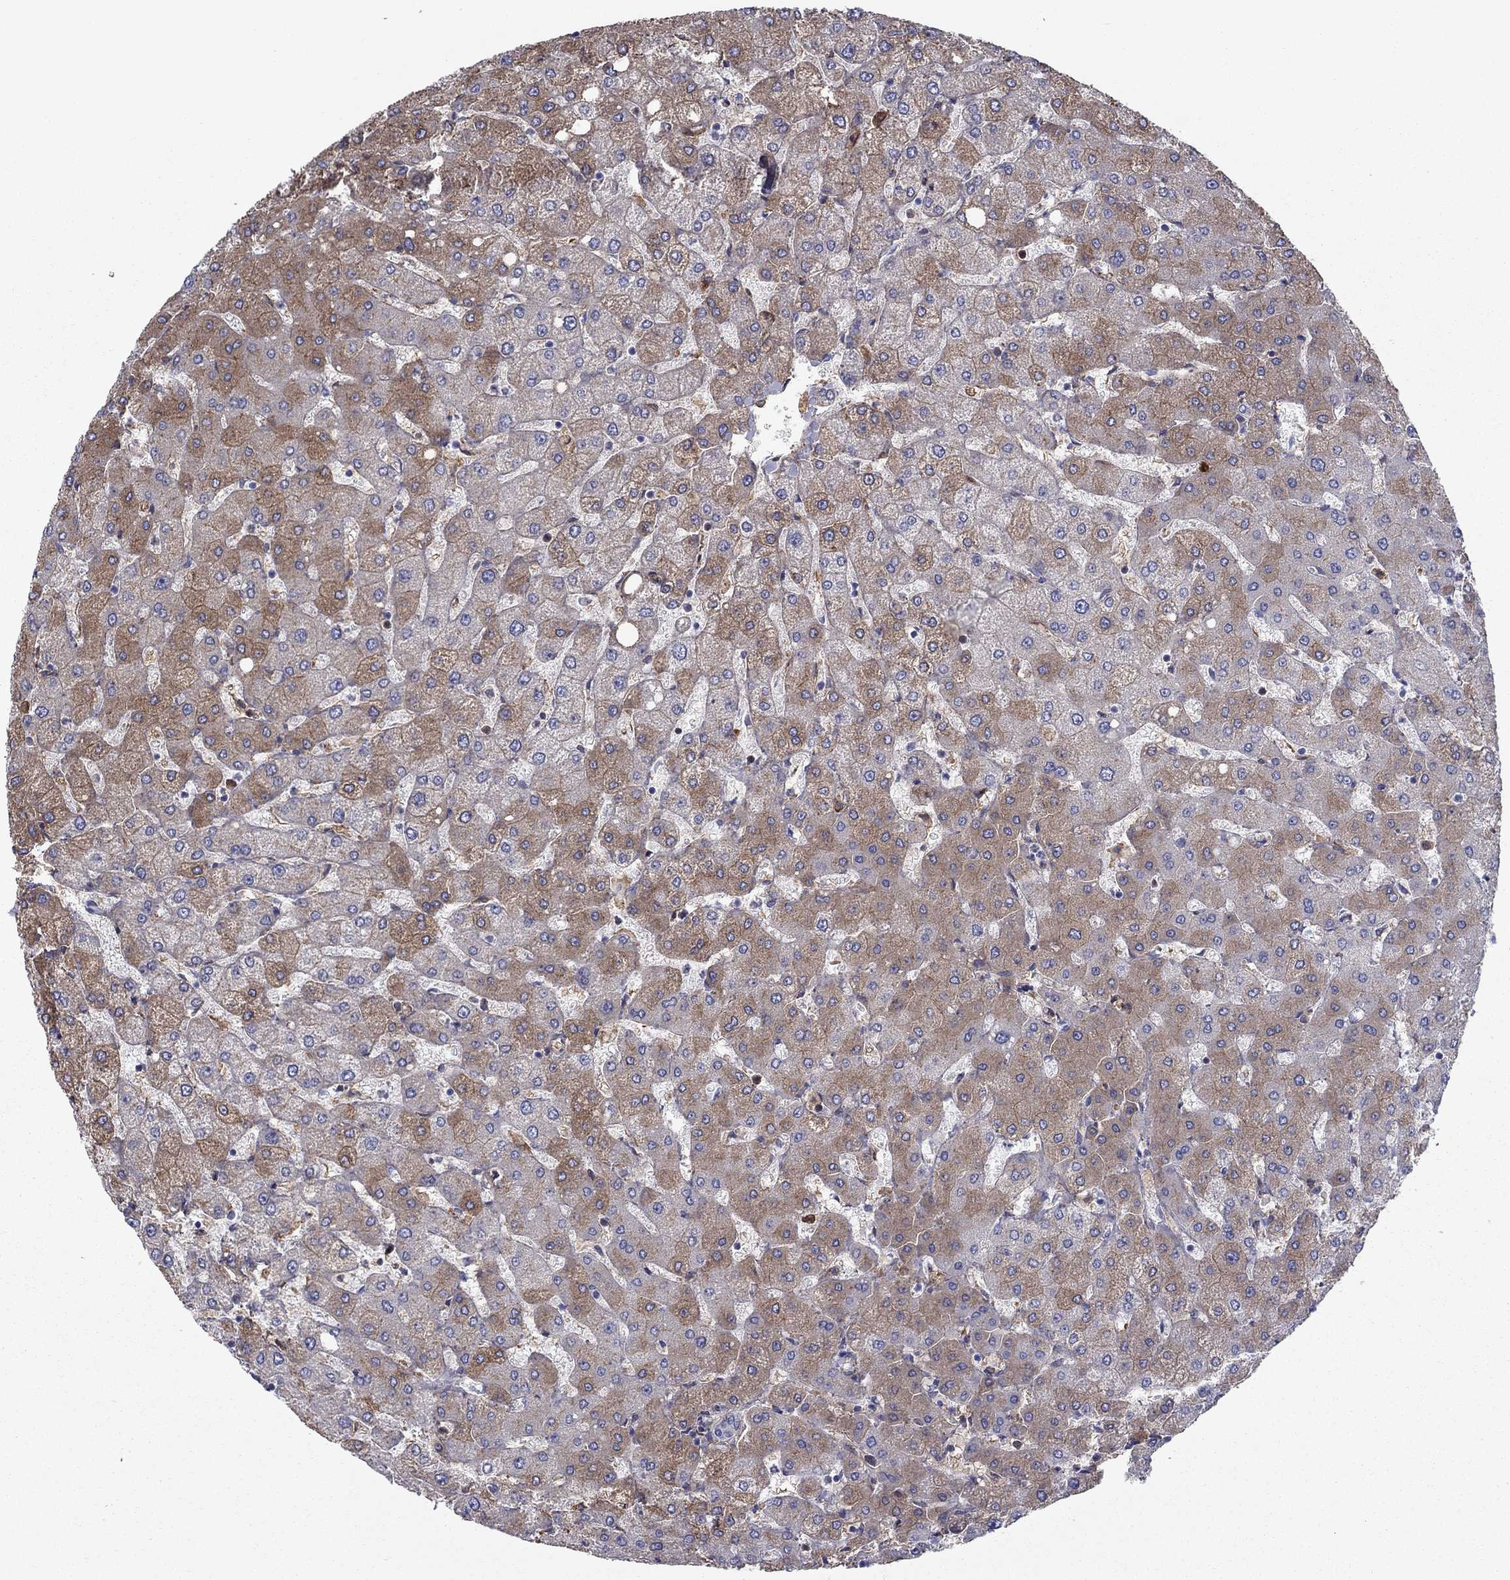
{"staining": {"intensity": "negative", "quantity": "none", "location": "none"}, "tissue": "liver", "cell_type": "Cholangiocytes", "image_type": "normal", "snomed": [{"axis": "morphology", "description": "Normal tissue, NOS"}, {"axis": "topography", "description": "Liver"}], "caption": "A high-resolution image shows IHC staining of benign liver, which reveals no significant staining in cholangiocytes. The staining is performed using DAB (3,3'-diaminobenzidine) brown chromogen with nuclei counter-stained in using hematoxylin.", "gene": "HPX", "patient": {"sex": "female", "age": 54}}